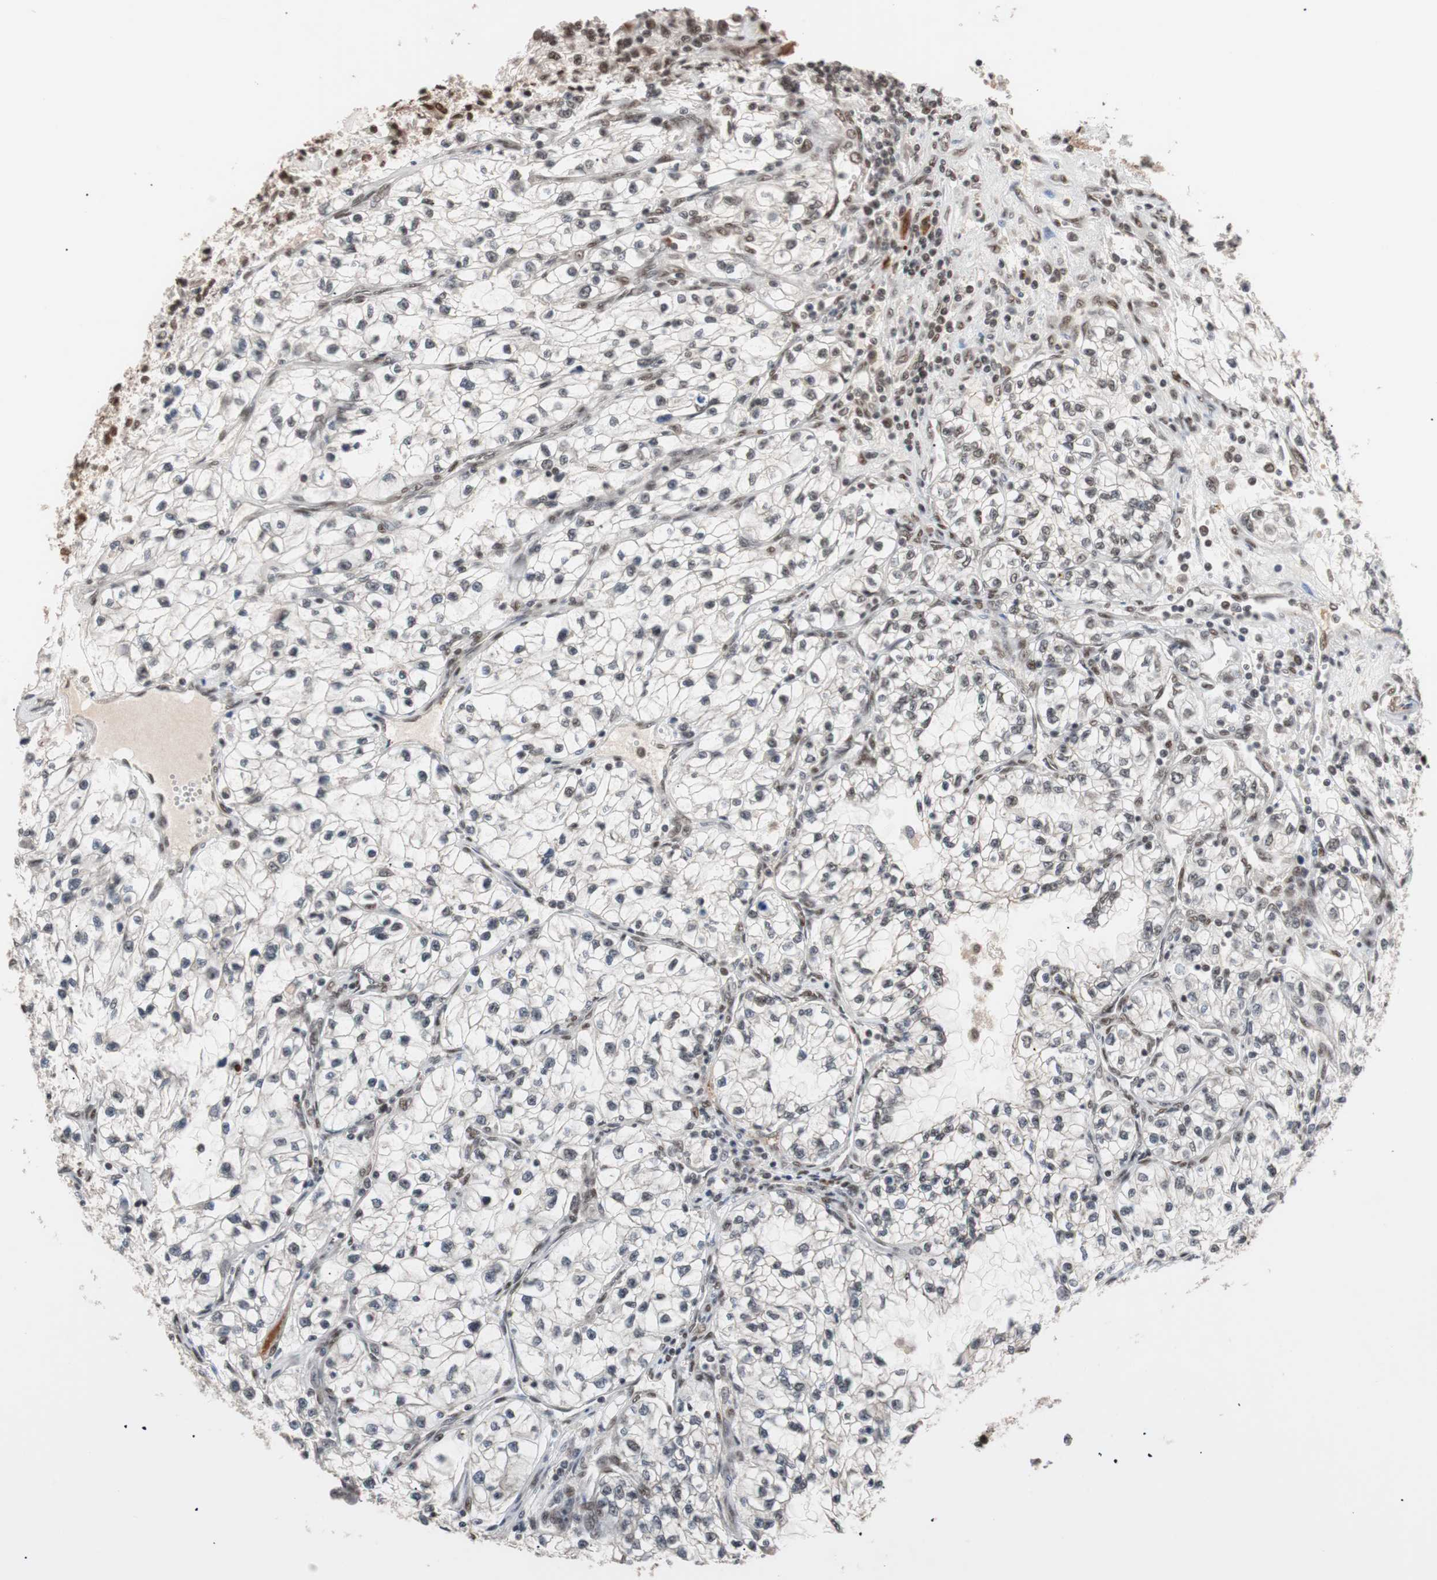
{"staining": {"intensity": "strong", "quantity": "25%-75%", "location": "nuclear"}, "tissue": "renal cancer", "cell_type": "Tumor cells", "image_type": "cancer", "snomed": [{"axis": "morphology", "description": "Adenocarcinoma, NOS"}, {"axis": "topography", "description": "Kidney"}], "caption": "Renal adenocarcinoma tissue exhibits strong nuclear positivity in about 25%-75% of tumor cells (DAB IHC, brown staining for protein, blue staining for nuclei).", "gene": "CHAMP1", "patient": {"sex": "female", "age": 57}}